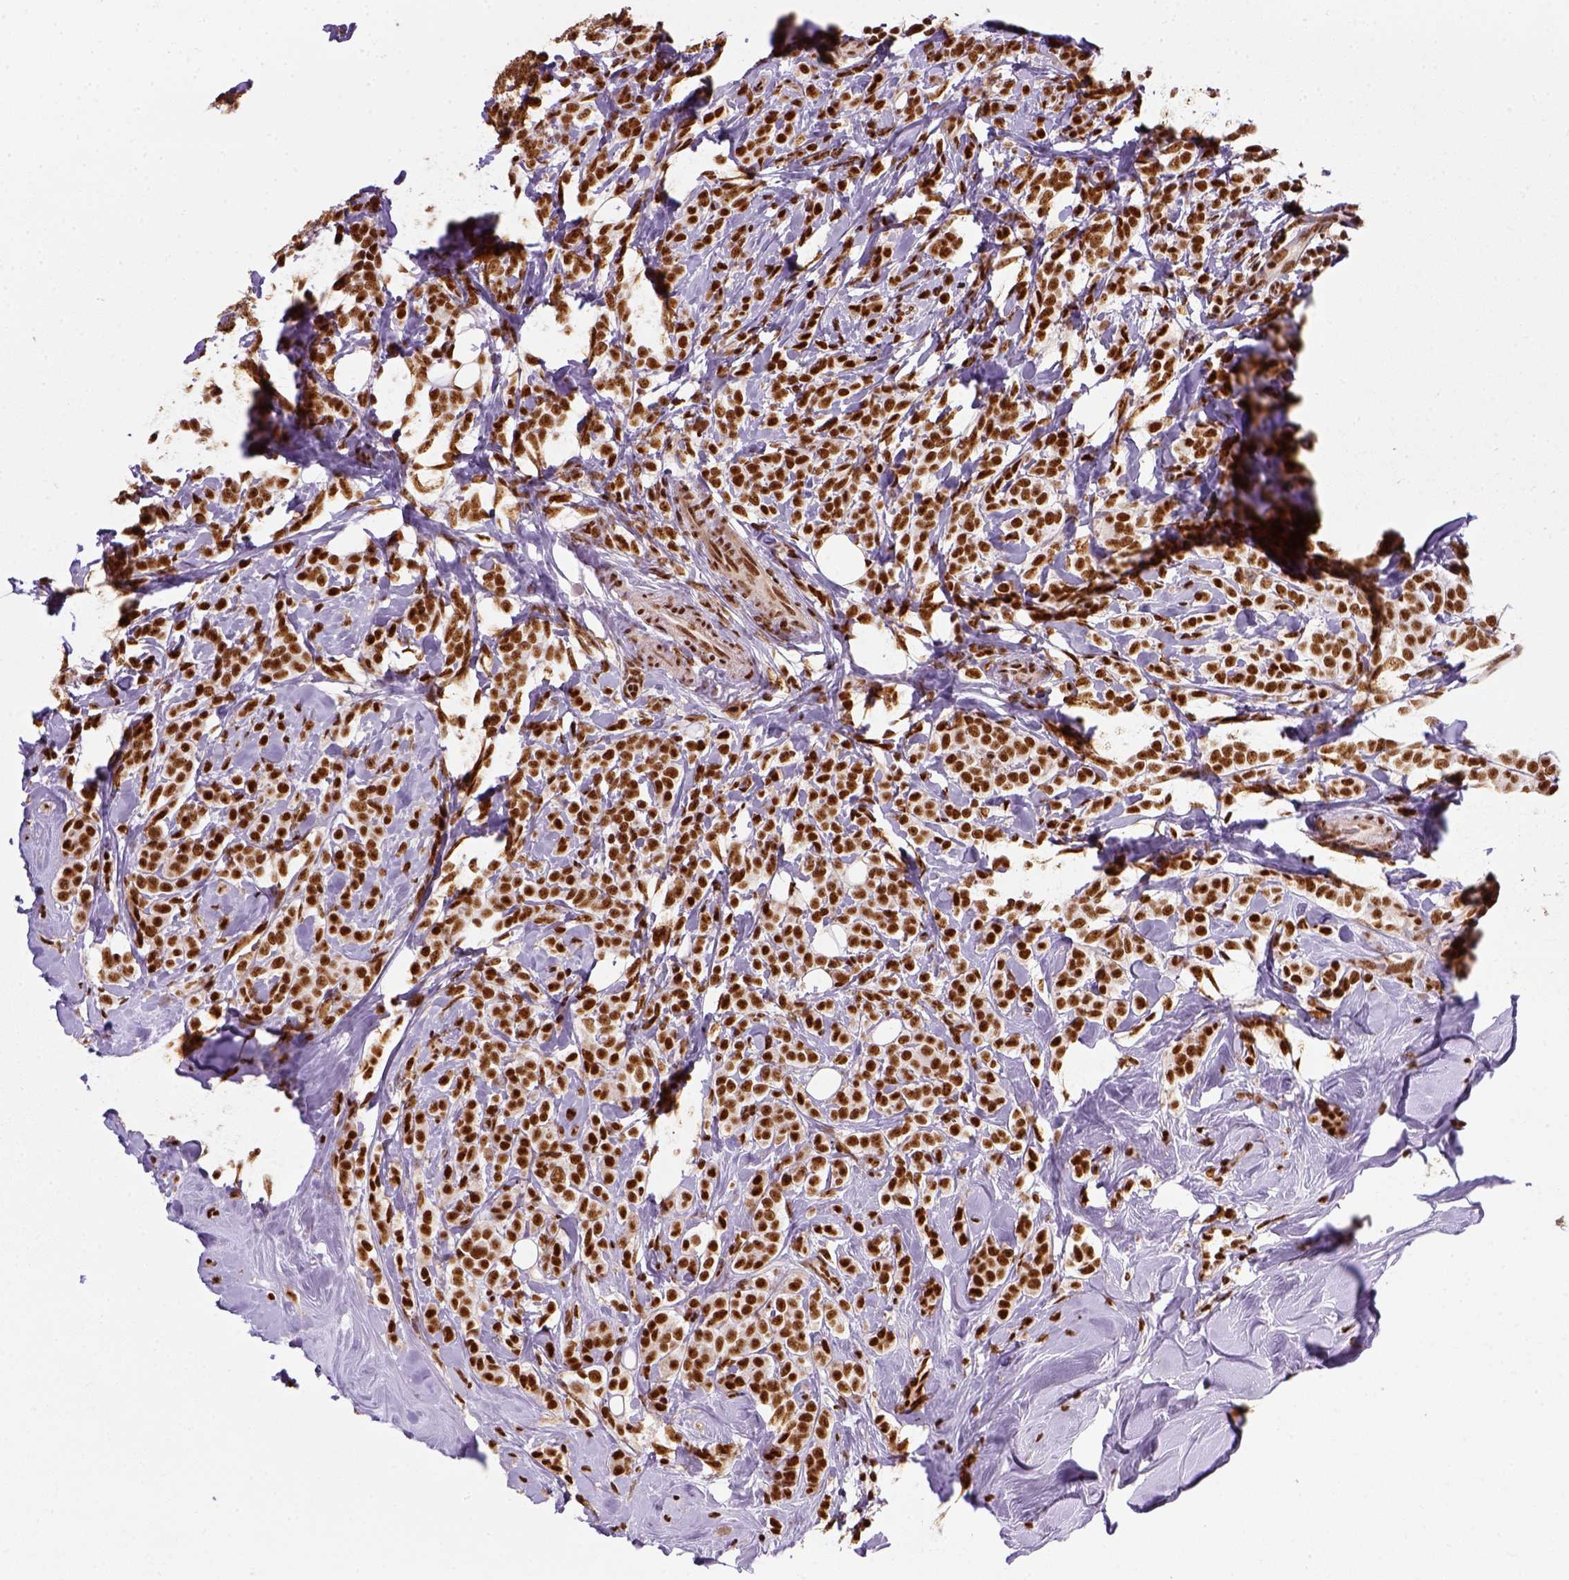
{"staining": {"intensity": "strong", "quantity": ">75%", "location": "nuclear"}, "tissue": "breast cancer", "cell_type": "Tumor cells", "image_type": "cancer", "snomed": [{"axis": "morphology", "description": "Lobular carcinoma"}, {"axis": "topography", "description": "Breast"}], "caption": "A brown stain highlights strong nuclear positivity of a protein in lobular carcinoma (breast) tumor cells.", "gene": "CCAR1", "patient": {"sex": "female", "age": 49}}